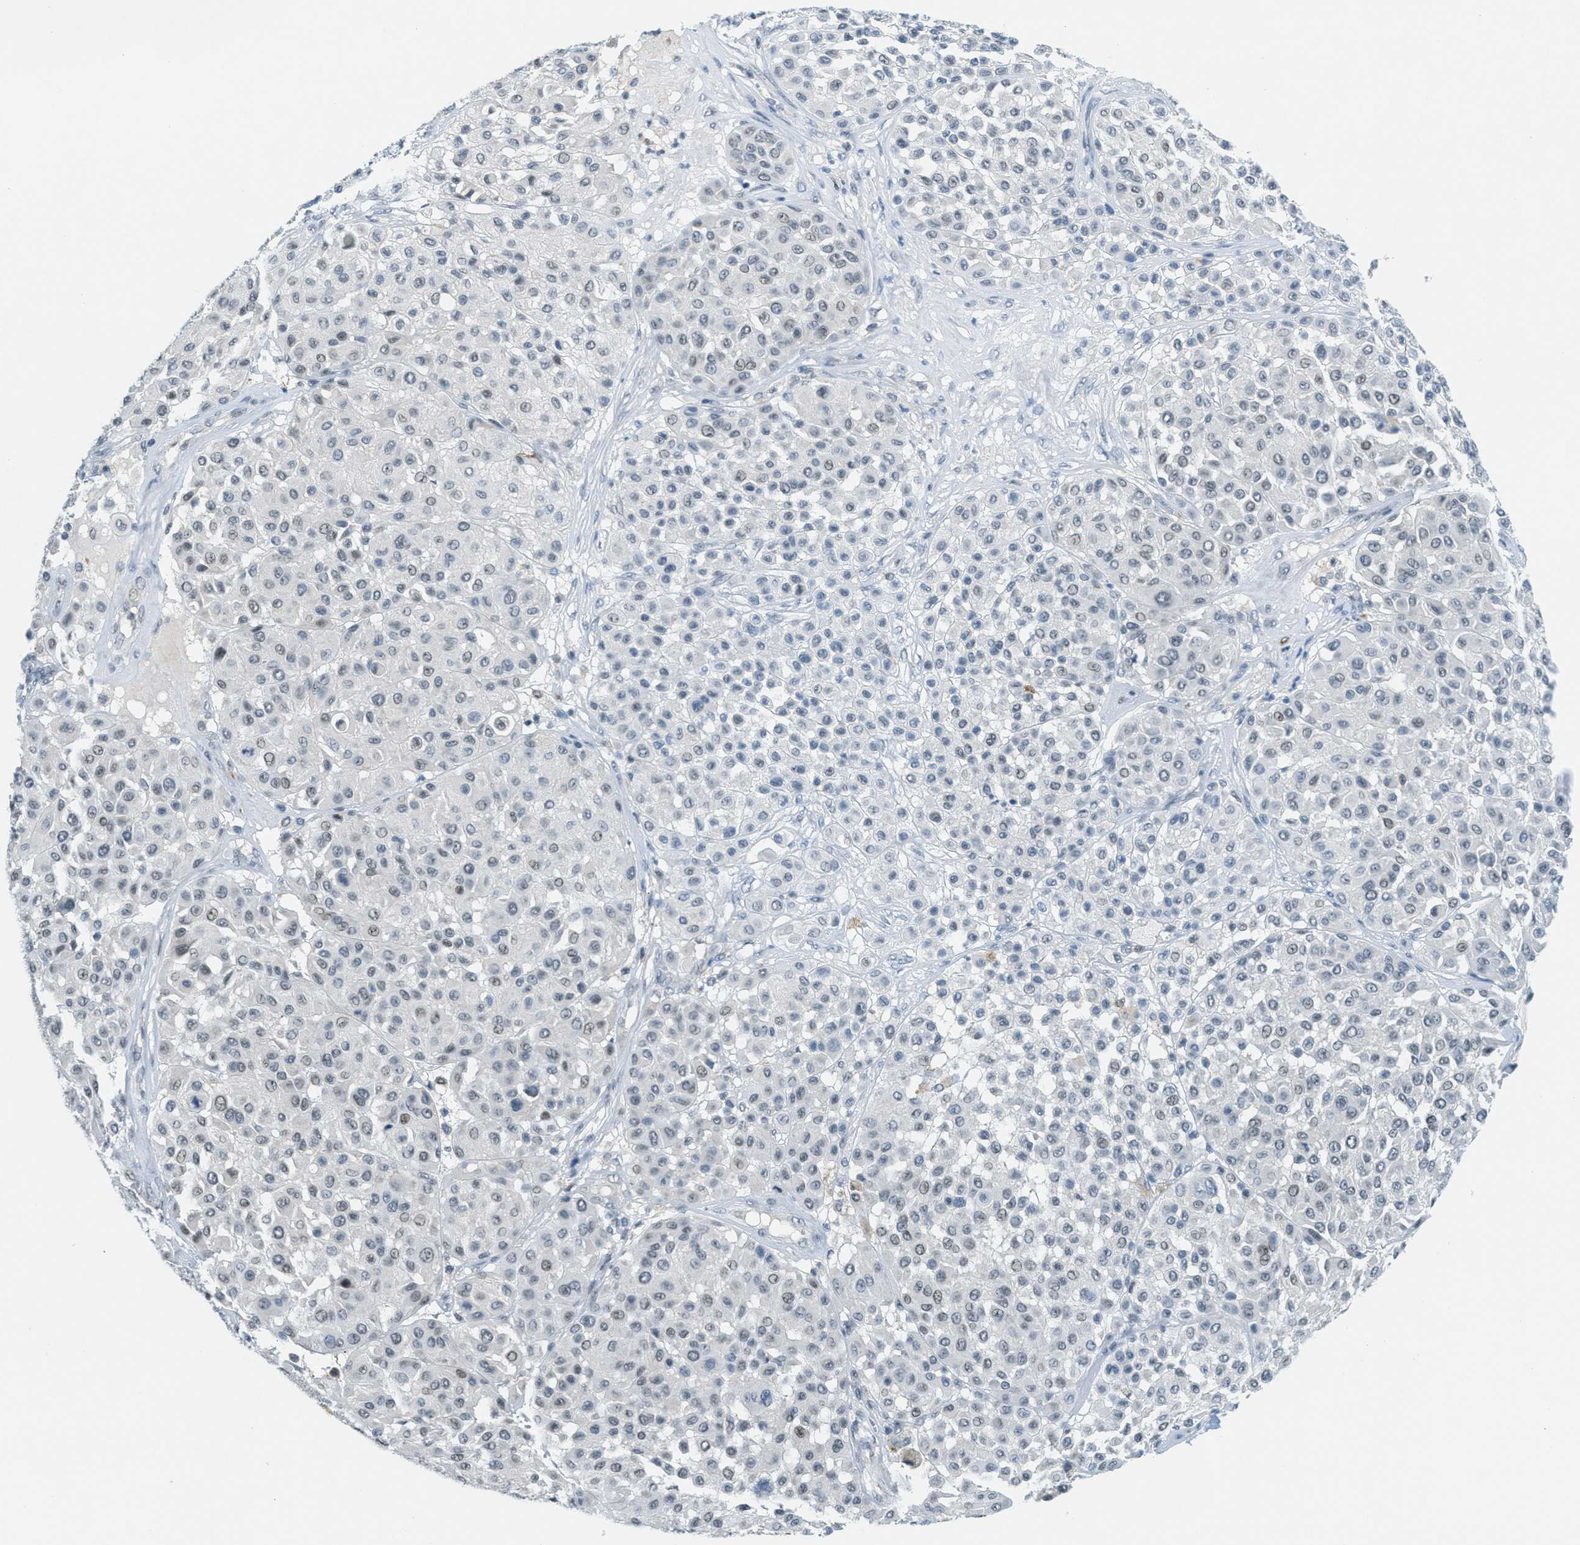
{"staining": {"intensity": "weak", "quantity": "<25%", "location": "nuclear"}, "tissue": "melanoma", "cell_type": "Tumor cells", "image_type": "cancer", "snomed": [{"axis": "morphology", "description": "Malignant melanoma, Metastatic site"}, {"axis": "topography", "description": "Soft tissue"}], "caption": "DAB immunohistochemical staining of melanoma exhibits no significant staining in tumor cells.", "gene": "FYN", "patient": {"sex": "male", "age": 41}}